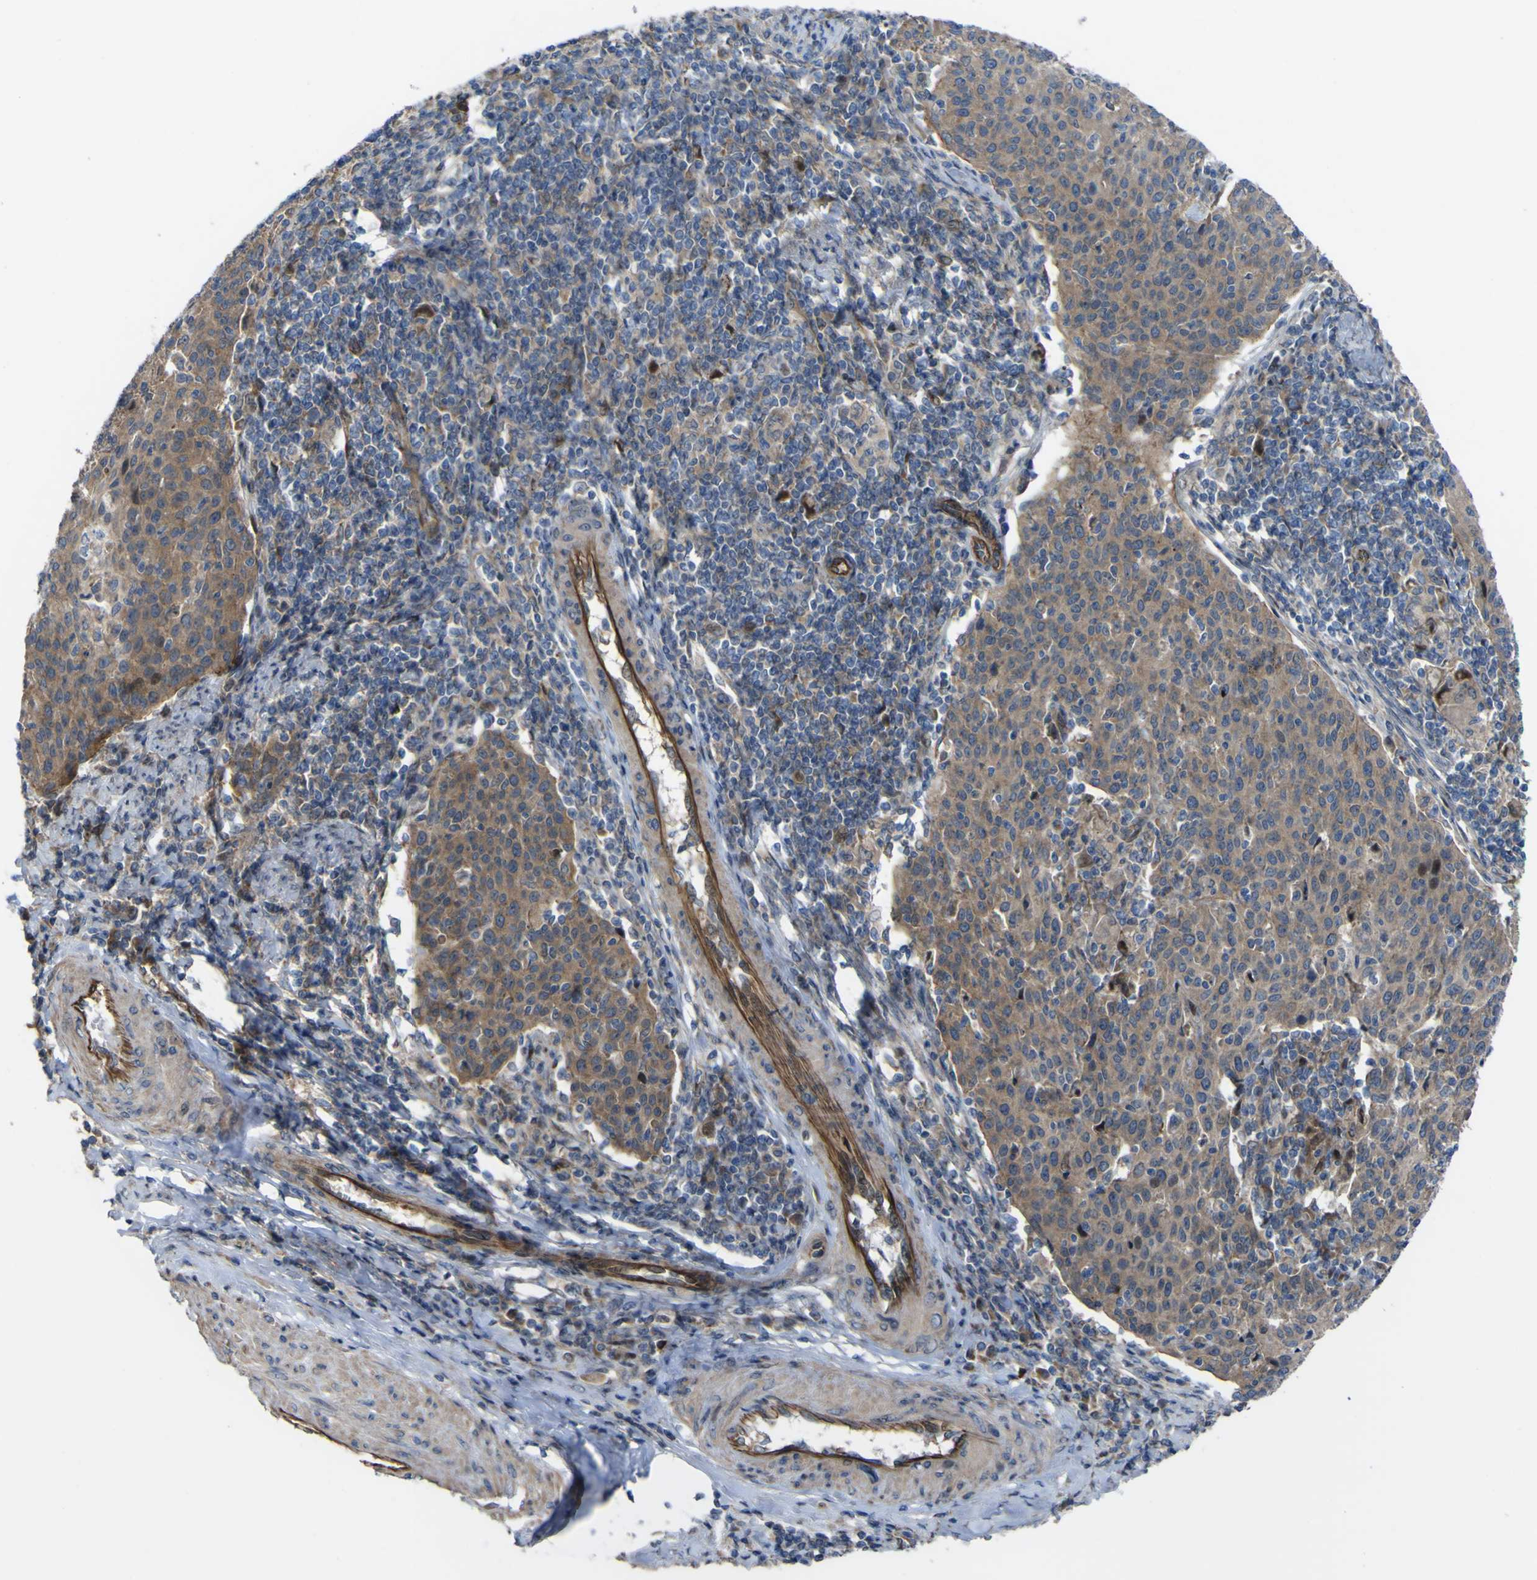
{"staining": {"intensity": "moderate", "quantity": ">75%", "location": "cytoplasmic/membranous"}, "tissue": "cervical cancer", "cell_type": "Tumor cells", "image_type": "cancer", "snomed": [{"axis": "morphology", "description": "Squamous cell carcinoma, NOS"}, {"axis": "topography", "description": "Cervix"}], "caption": "A high-resolution image shows immunohistochemistry (IHC) staining of cervical cancer (squamous cell carcinoma), which displays moderate cytoplasmic/membranous staining in about >75% of tumor cells.", "gene": "FBXO30", "patient": {"sex": "female", "age": 38}}